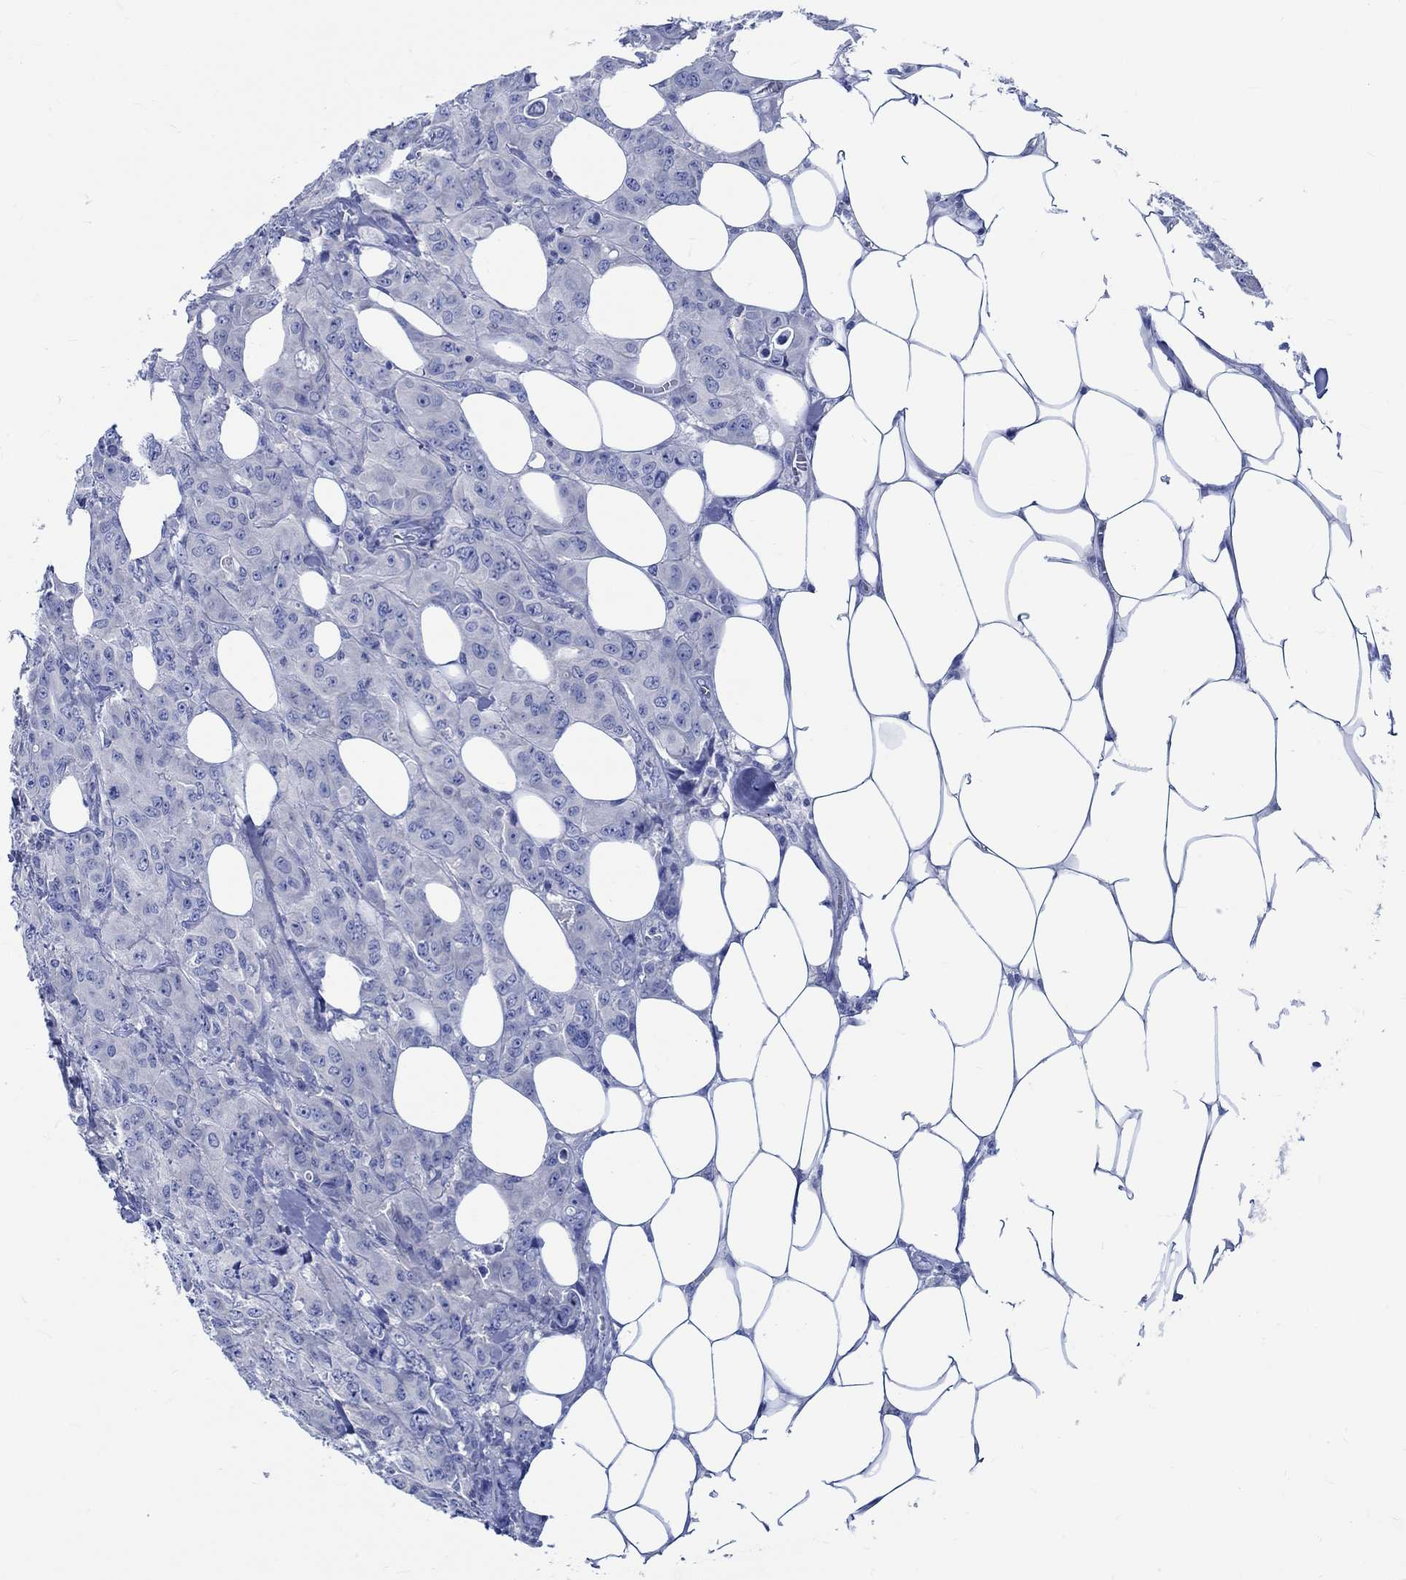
{"staining": {"intensity": "negative", "quantity": "none", "location": "none"}, "tissue": "breast cancer", "cell_type": "Tumor cells", "image_type": "cancer", "snomed": [{"axis": "morphology", "description": "Duct carcinoma"}, {"axis": "topography", "description": "Breast"}], "caption": "Immunohistochemical staining of human breast cancer exhibits no significant expression in tumor cells. (Brightfield microscopy of DAB (3,3'-diaminobenzidine) IHC at high magnification).", "gene": "PTPRN2", "patient": {"sex": "female", "age": 43}}